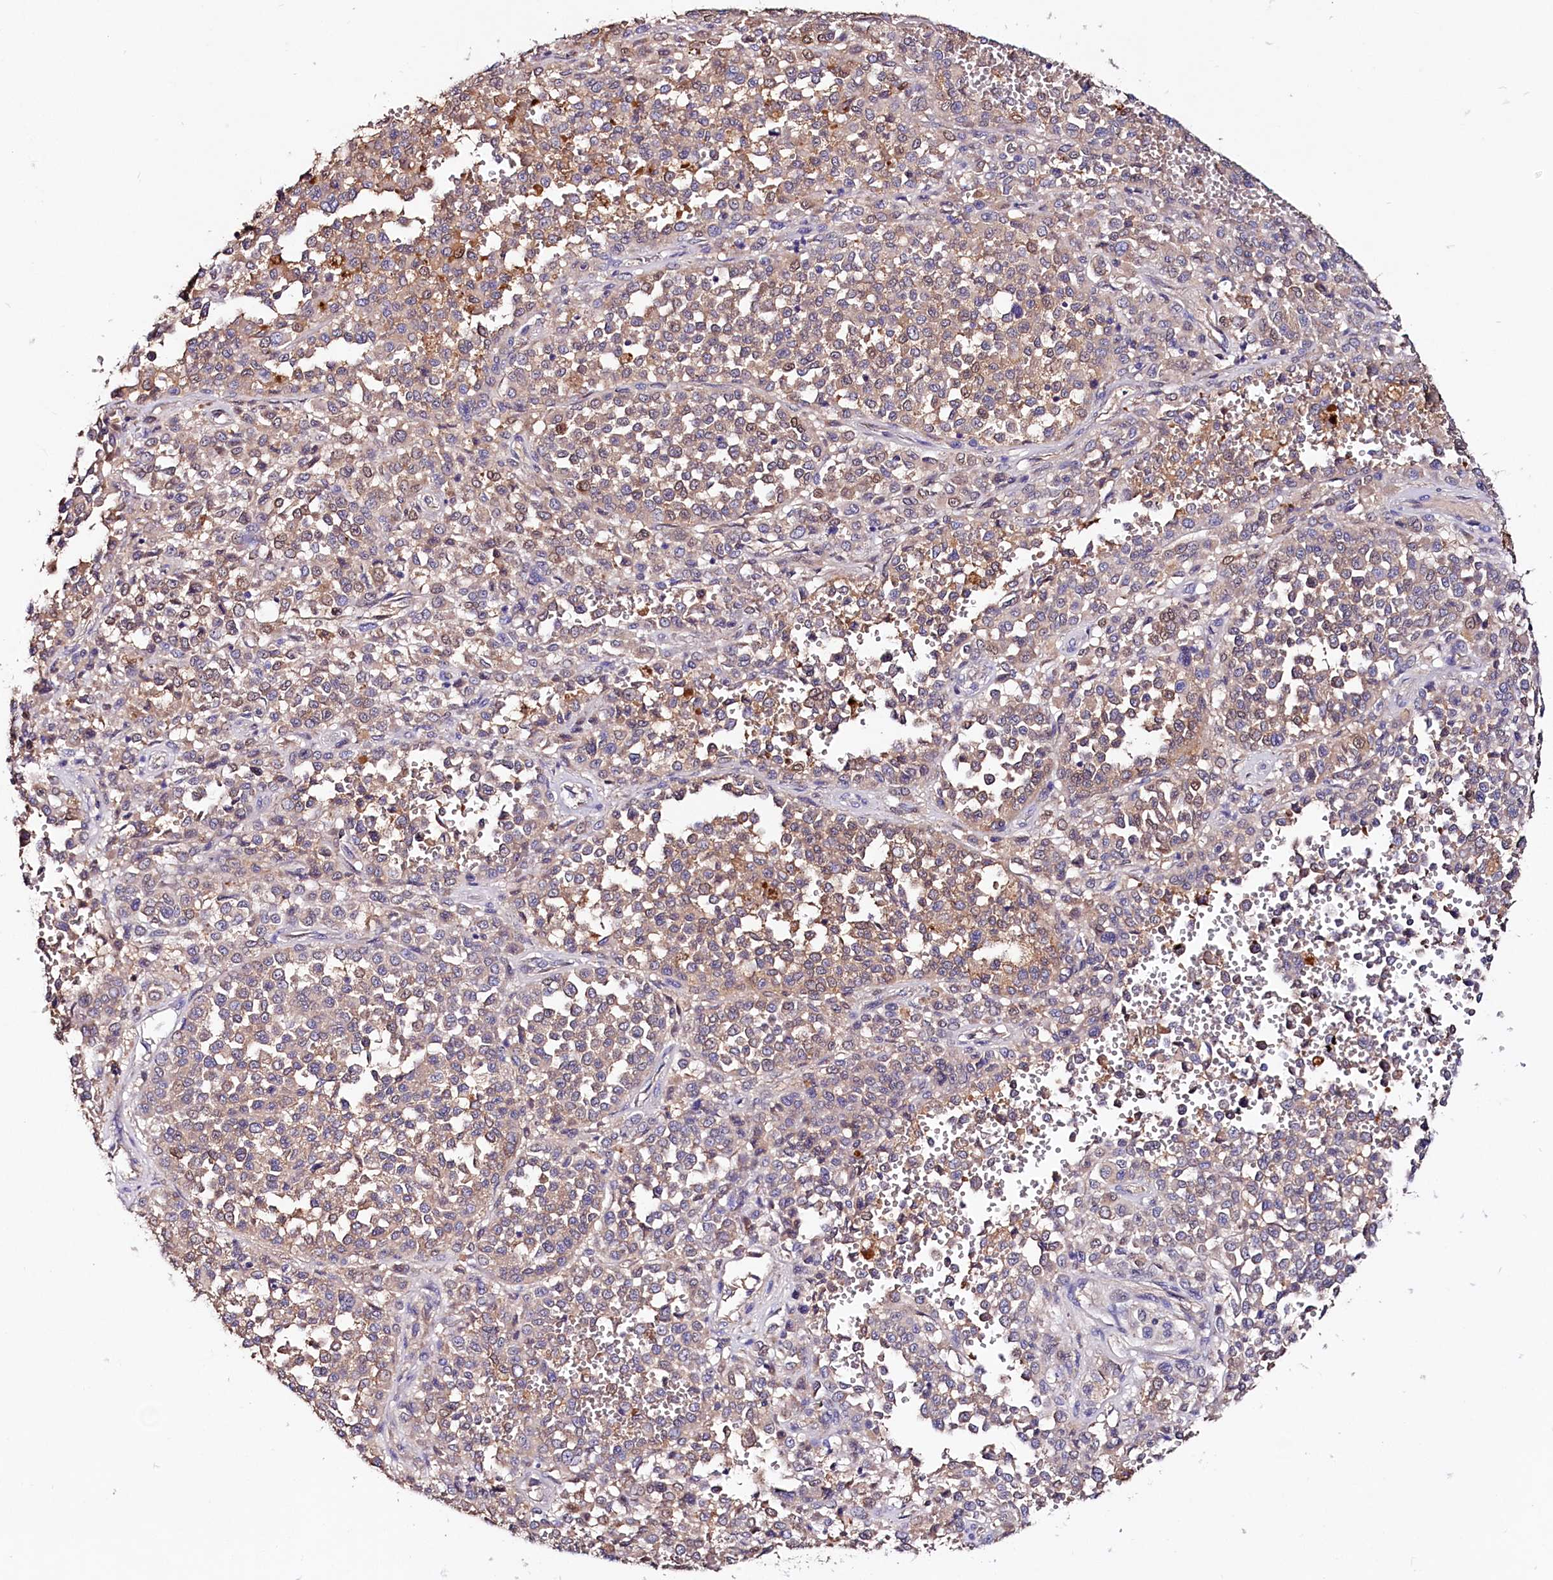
{"staining": {"intensity": "weak", "quantity": ">75%", "location": "cytoplasmic/membranous"}, "tissue": "melanoma", "cell_type": "Tumor cells", "image_type": "cancer", "snomed": [{"axis": "morphology", "description": "Malignant melanoma, Metastatic site"}, {"axis": "topography", "description": "Pancreas"}], "caption": "Immunohistochemistry (IHC) (DAB) staining of melanoma reveals weak cytoplasmic/membranous protein positivity in approximately >75% of tumor cells.", "gene": "IL17RD", "patient": {"sex": "female", "age": 30}}